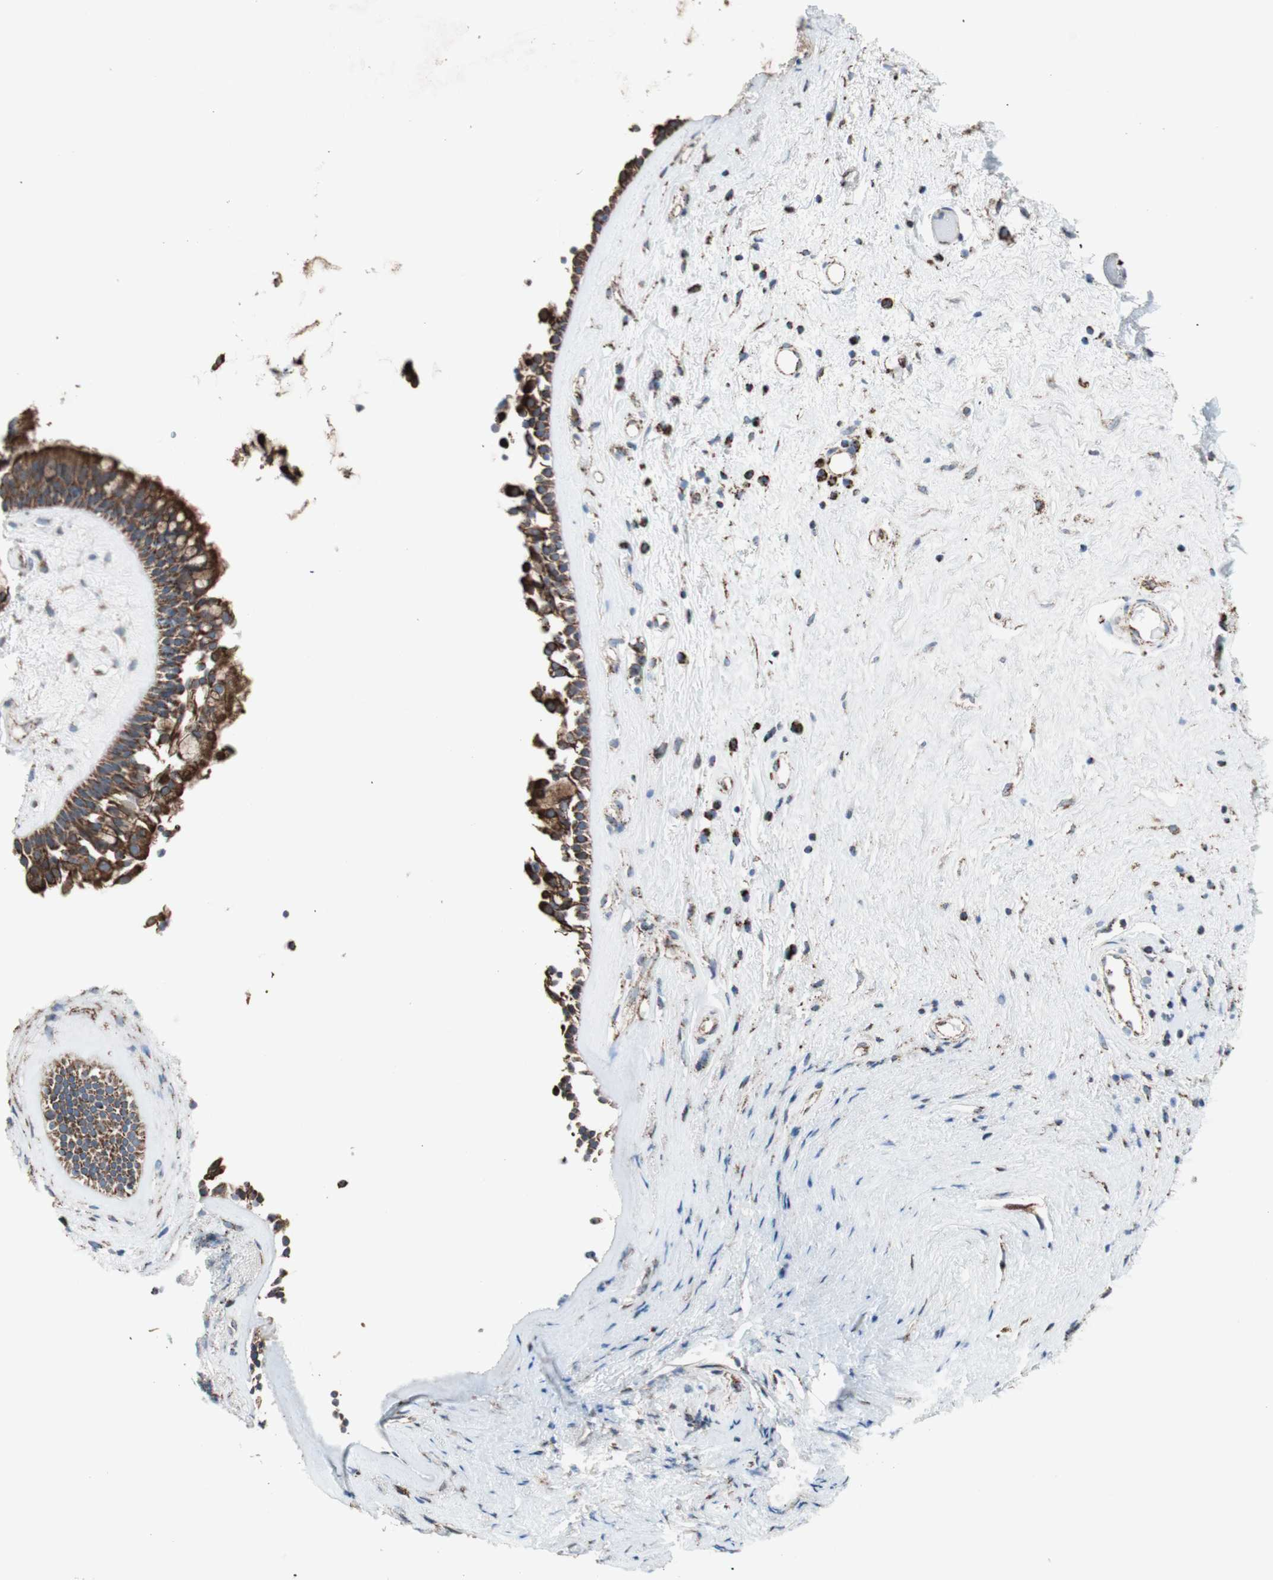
{"staining": {"intensity": "strong", "quantity": ">75%", "location": "cytoplasmic/membranous"}, "tissue": "nasopharynx", "cell_type": "Respiratory epithelial cells", "image_type": "normal", "snomed": [{"axis": "morphology", "description": "Normal tissue, NOS"}, {"axis": "morphology", "description": "Inflammation, NOS"}, {"axis": "topography", "description": "Nasopharynx"}], "caption": "Protein staining of normal nasopharynx demonstrates strong cytoplasmic/membranous positivity in about >75% of respiratory epithelial cells. (Brightfield microscopy of DAB IHC at high magnification).", "gene": "PCSK4", "patient": {"sex": "male", "age": 48}}